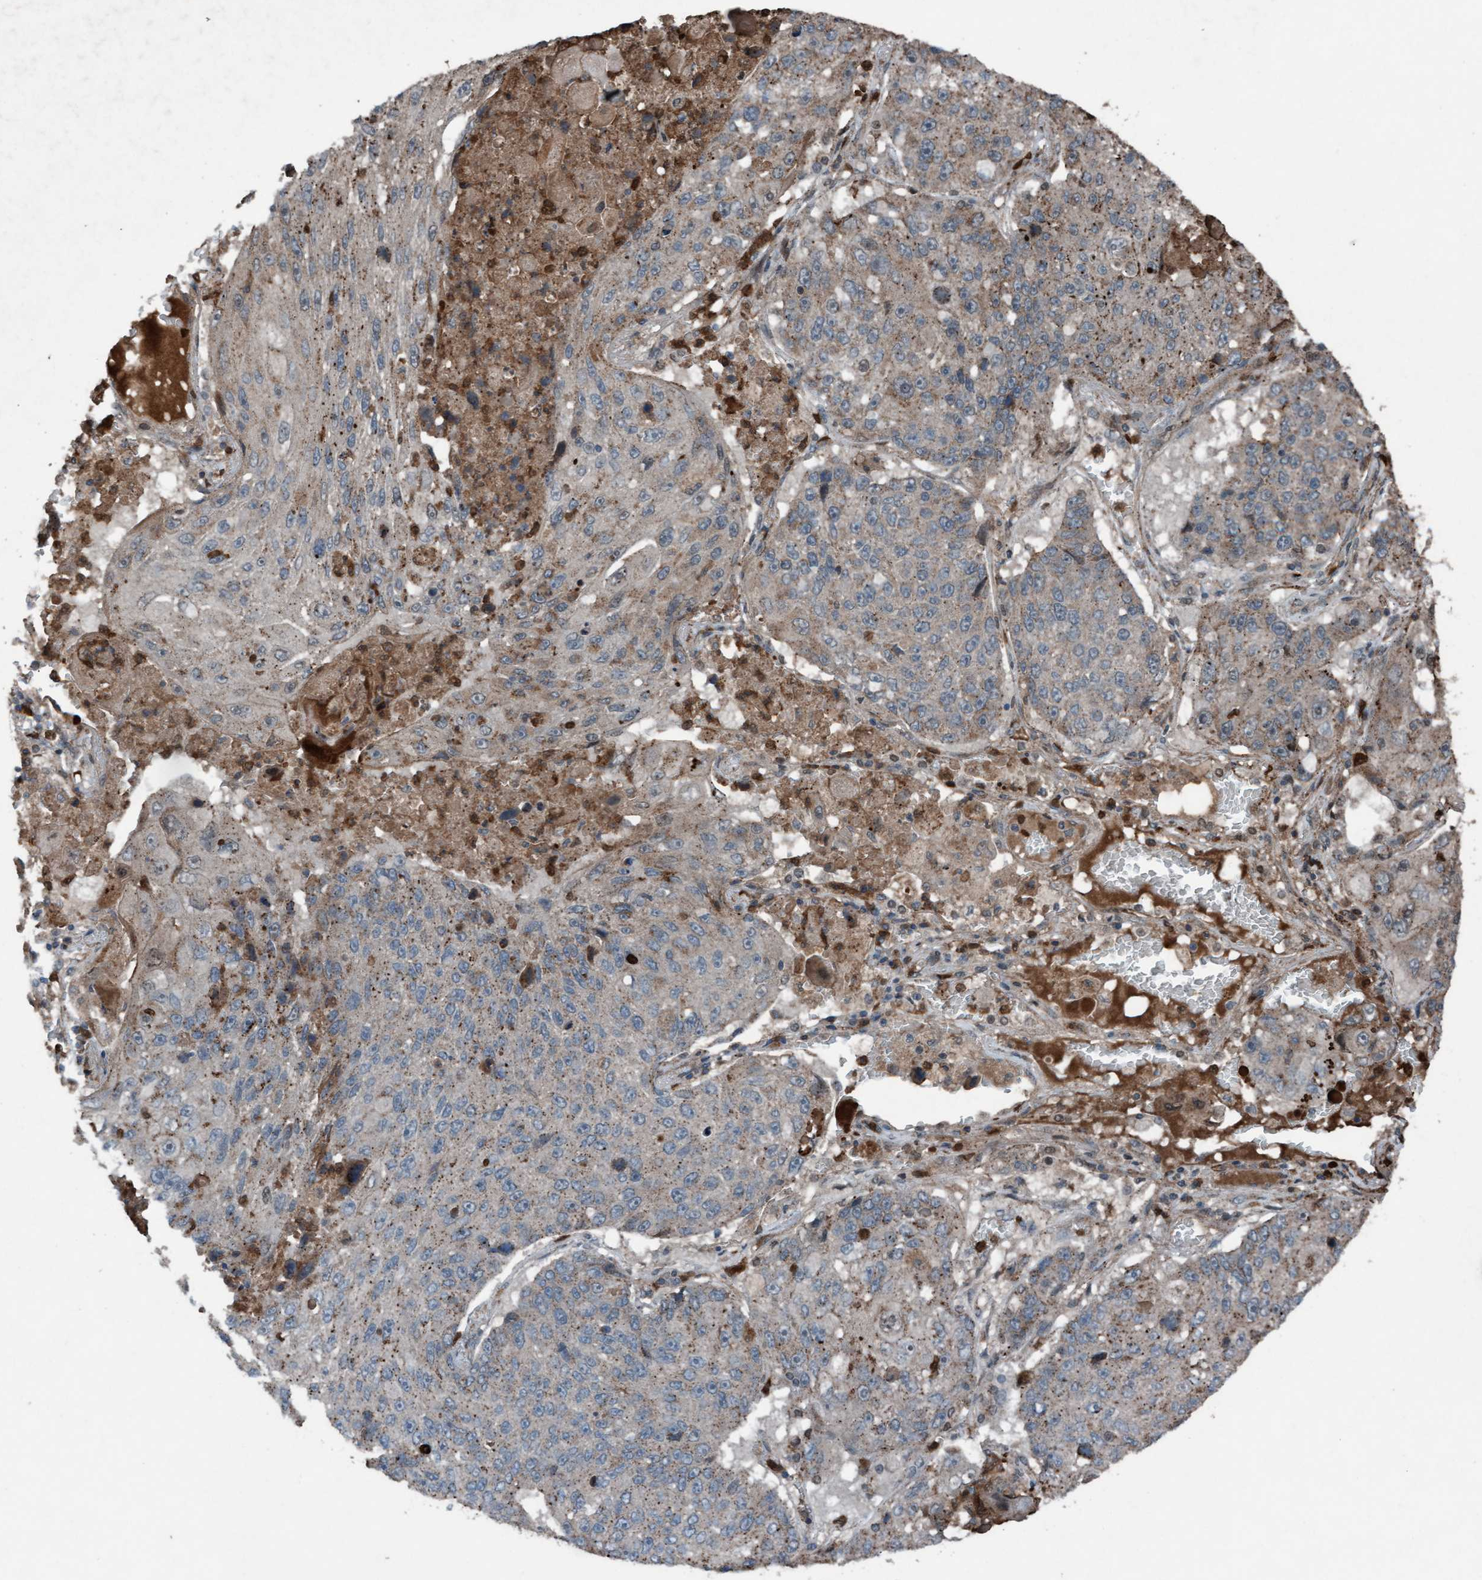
{"staining": {"intensity": "weak", "quantity": "25%-75%", "location": "cytoplasmic/membranous"}, "tissue": "lung cancer", "cell_type": "Tumor cells", "image_type": "cancer", "snomed": [{"axis": "morphology", "description": "Squamous cell carcinoma, NOS"}, {"axis": "topography", "description": "Lung"}], "caption": "A low amount of weak cytoplasmic/membranous positivity is seen in approximately 25%-75% of tumor cells in lung squamous cell carcinoma tissue.", "gene": "PLXNB2", "patient": {"sex": "male", "age": 61}}